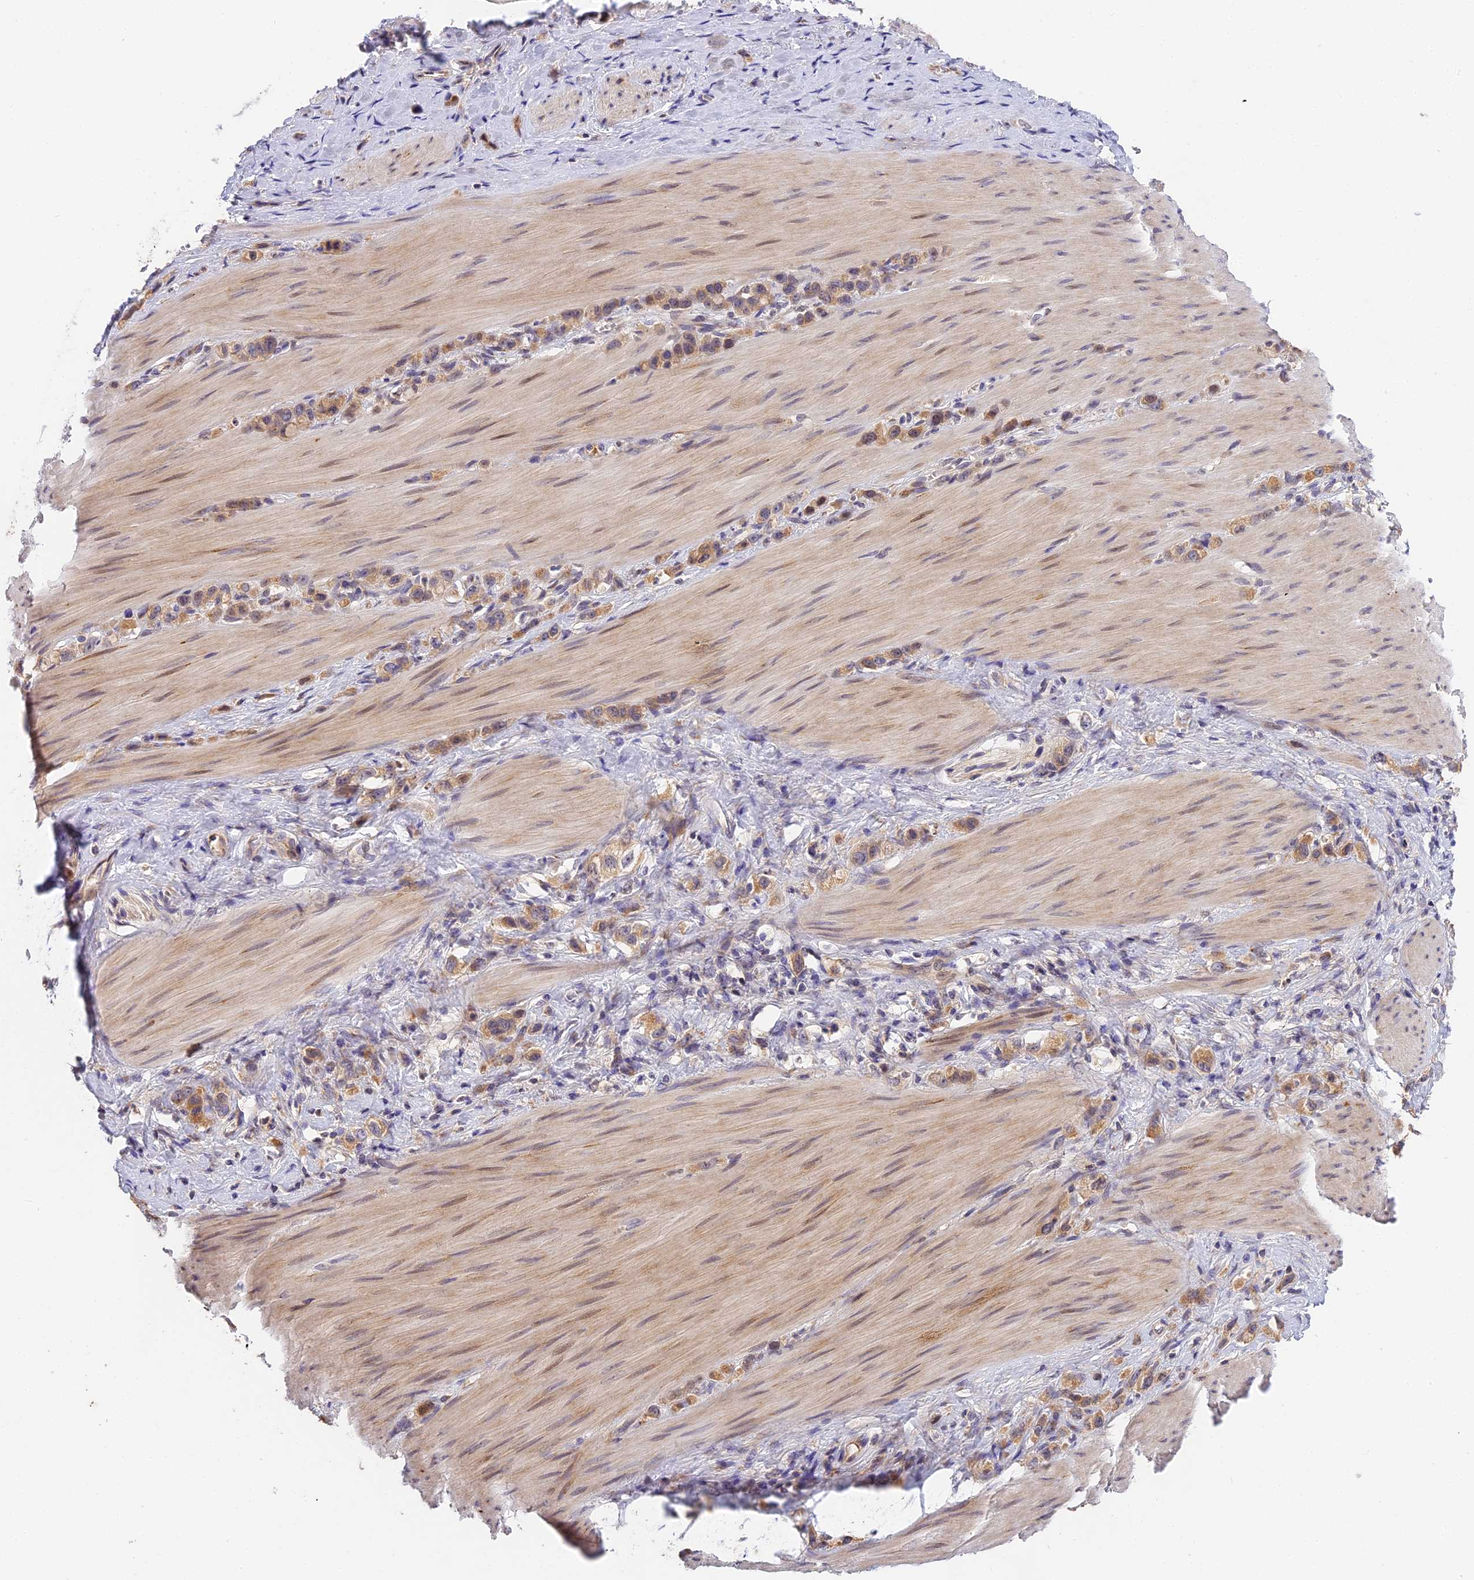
{"staining": {"intensity": "moderate", "quantity": ">75%", "location": "cytoplasmic/membranous"}, "tissue": "stomach cancer", "cell_type": "Tumor cells", "image_type": "cancer", "snomed": [{"axis": "morphology", "description": "Adenocarcinoma, NOS"}, {"axis": "topography", "description": "Stomach"}], "caption": "This is a histology image of IHC staining of stomach cancer, which shows moderate expression in the cytoplasmic/membranous of tumor cells.", "gene": "BSCL2", "patient": {"sex": "female", "age": 65}}